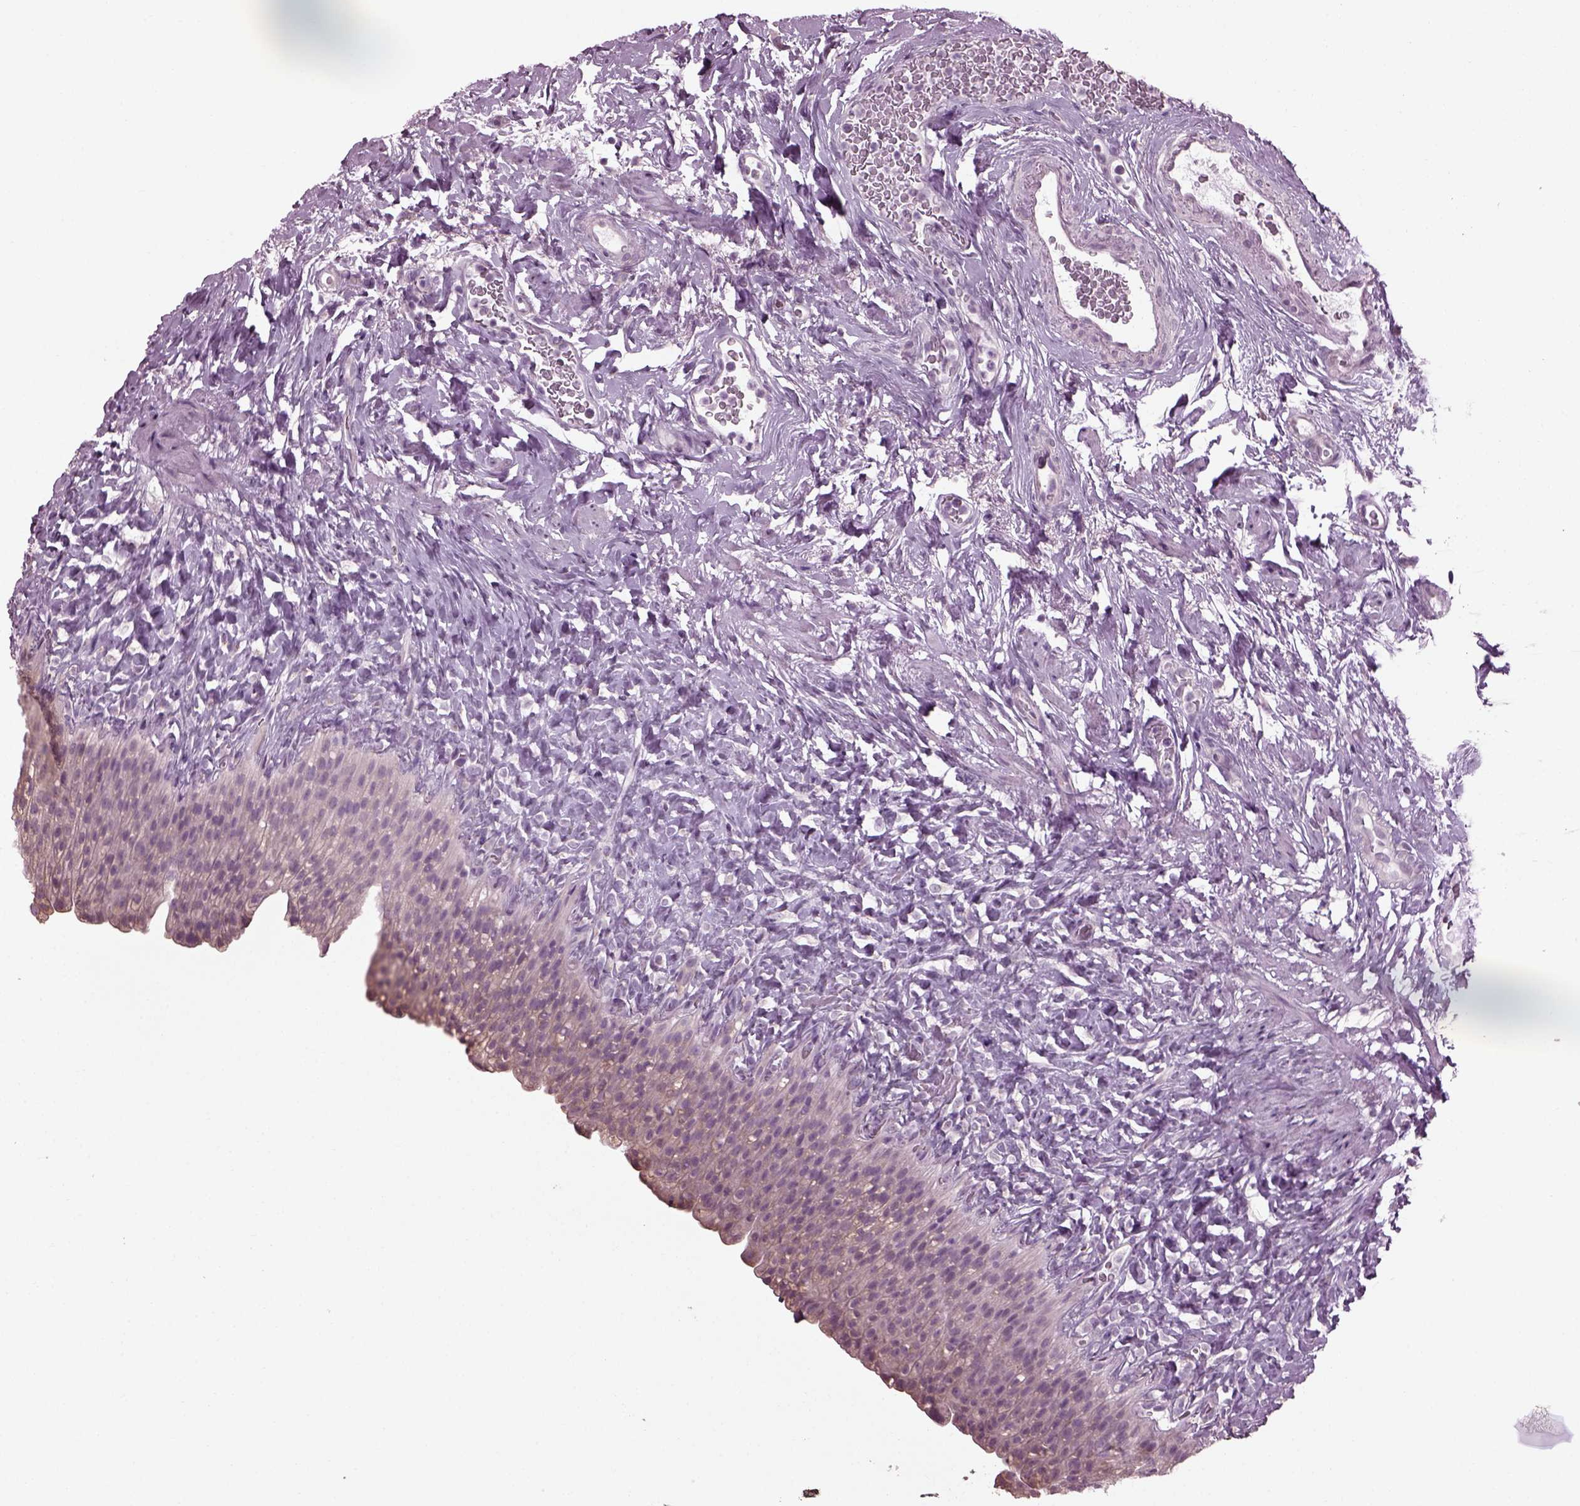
{"staining": {"intensity": "weak", "quantity": ">75%", "location": "cytoplasmic/membranous"}, "tissue": "urinary bladder", "cell_type": "Urothelial cells", "image_type": "normal", "snomed": [{"axis": "morphology", "description": "Normal tissue, NOS"}, {"axis": "topography", "description": "Urinary bladder"}], "caption": "Immunohistochemistry (IHC) photomicrograph of benign urinary bladder: human urinary bladder stained using IHC demonstrates low levels of weak protein expression localized specifically in the cytoplasmic/membranous of urothelial cells, appearing as a cytoplasmic/membranous brown color.", "gene": "CABP5", "patient": {"sex": "male", "age": 76}}